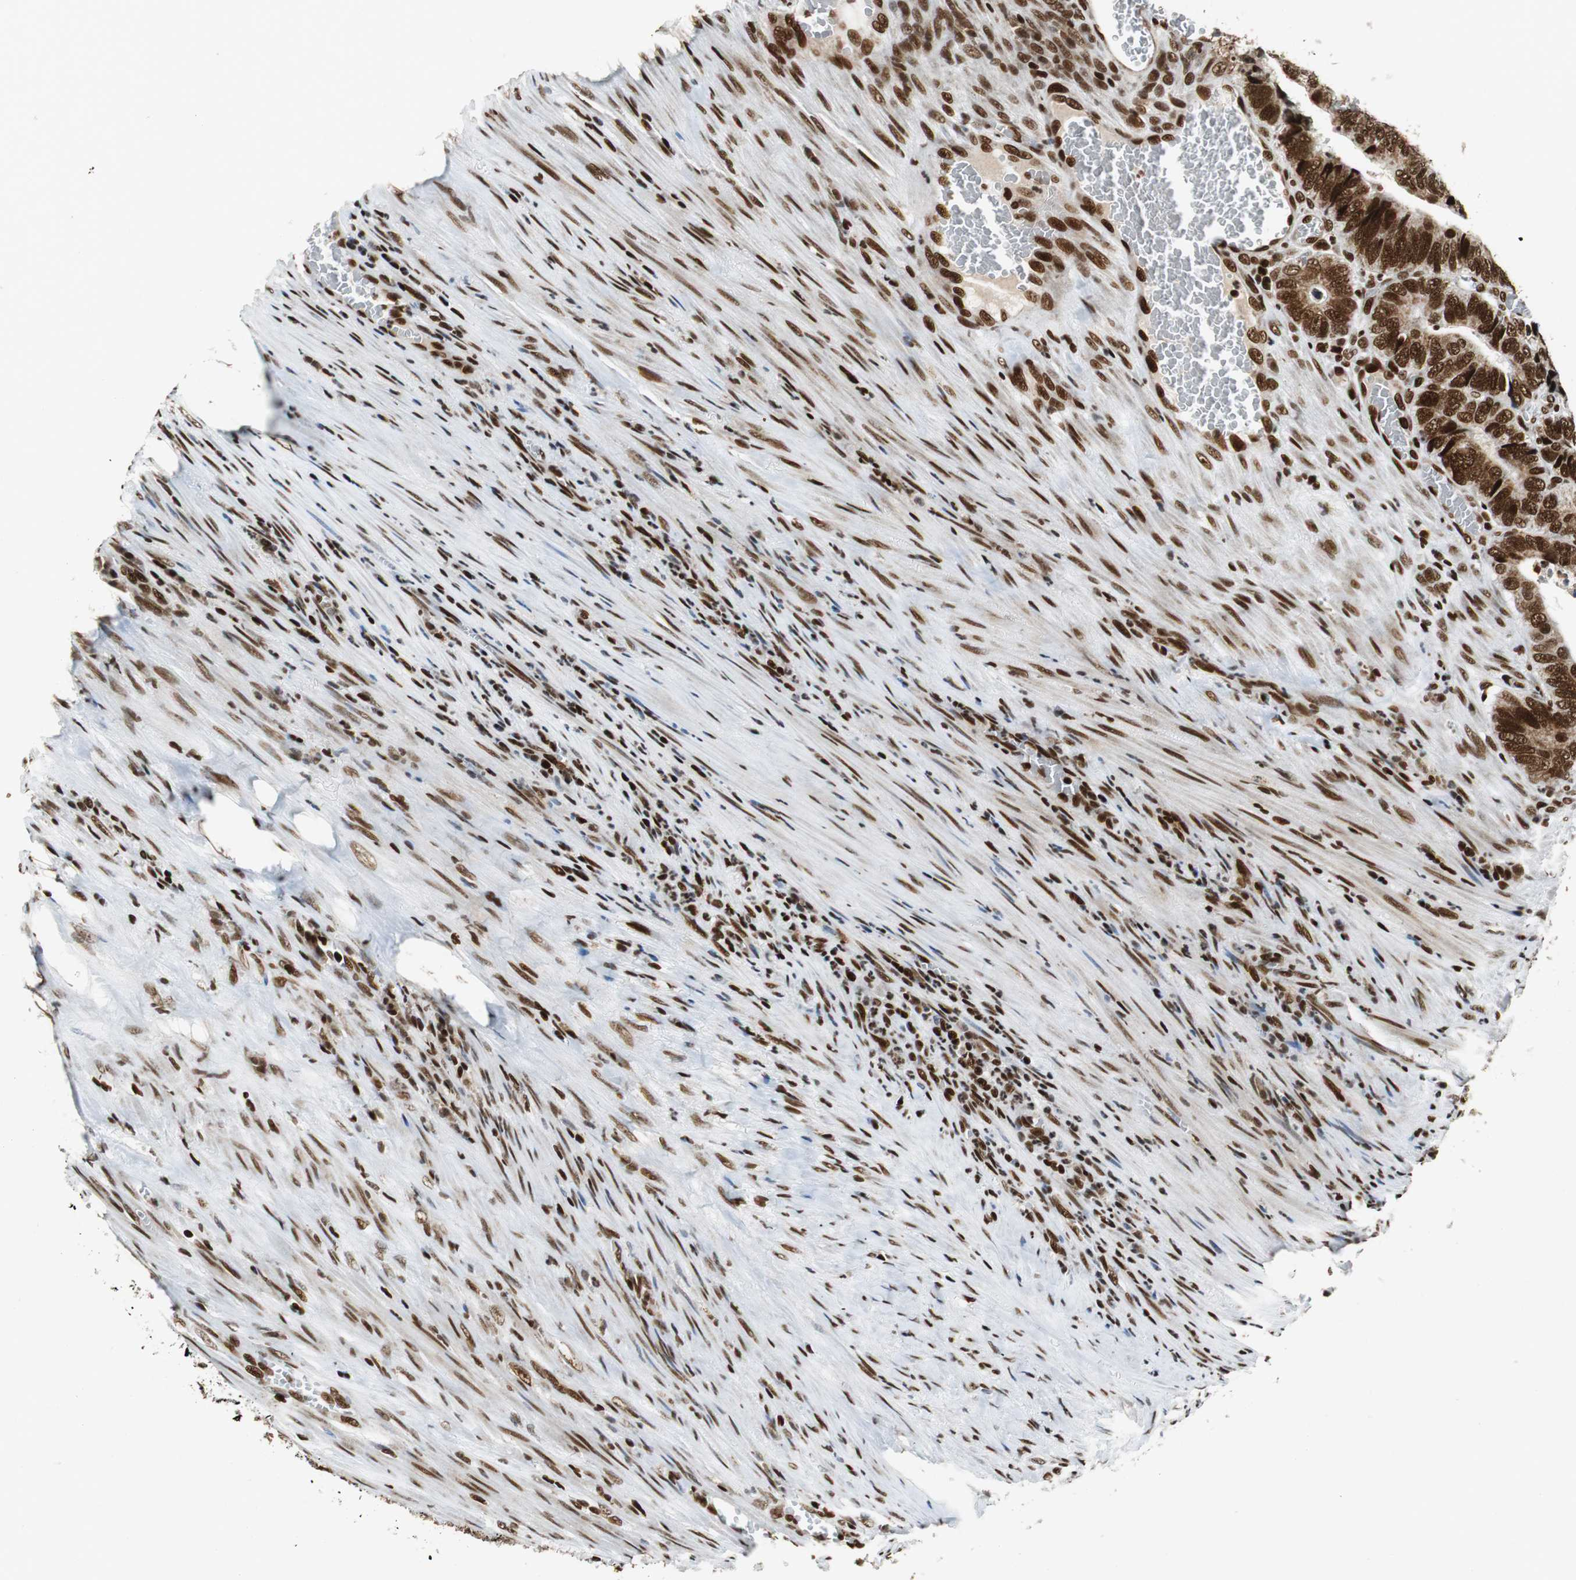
{"staining": {"intensity": "strong", "quantity": ">75%", "location": "cytoplasmic/membranous,nuclear"}, "tissue": "colorectal cancer", "cell_type": "Tumor cells", "image_type": "cancer", "snomed": [{"axis": "morphology", "description": "Adenocarcinoma, NOS"}, {"axis": "topography", "description": "Colon"}], "caption": "IHC of colorectal cancer (adenocarcinoma) displays high levels of strong cytoplasmic/membranous and nuclear expression in approximately >75% of tumor cells.", "gene": "HDAC1", "patient": {"sex": "male", "age": 72}}